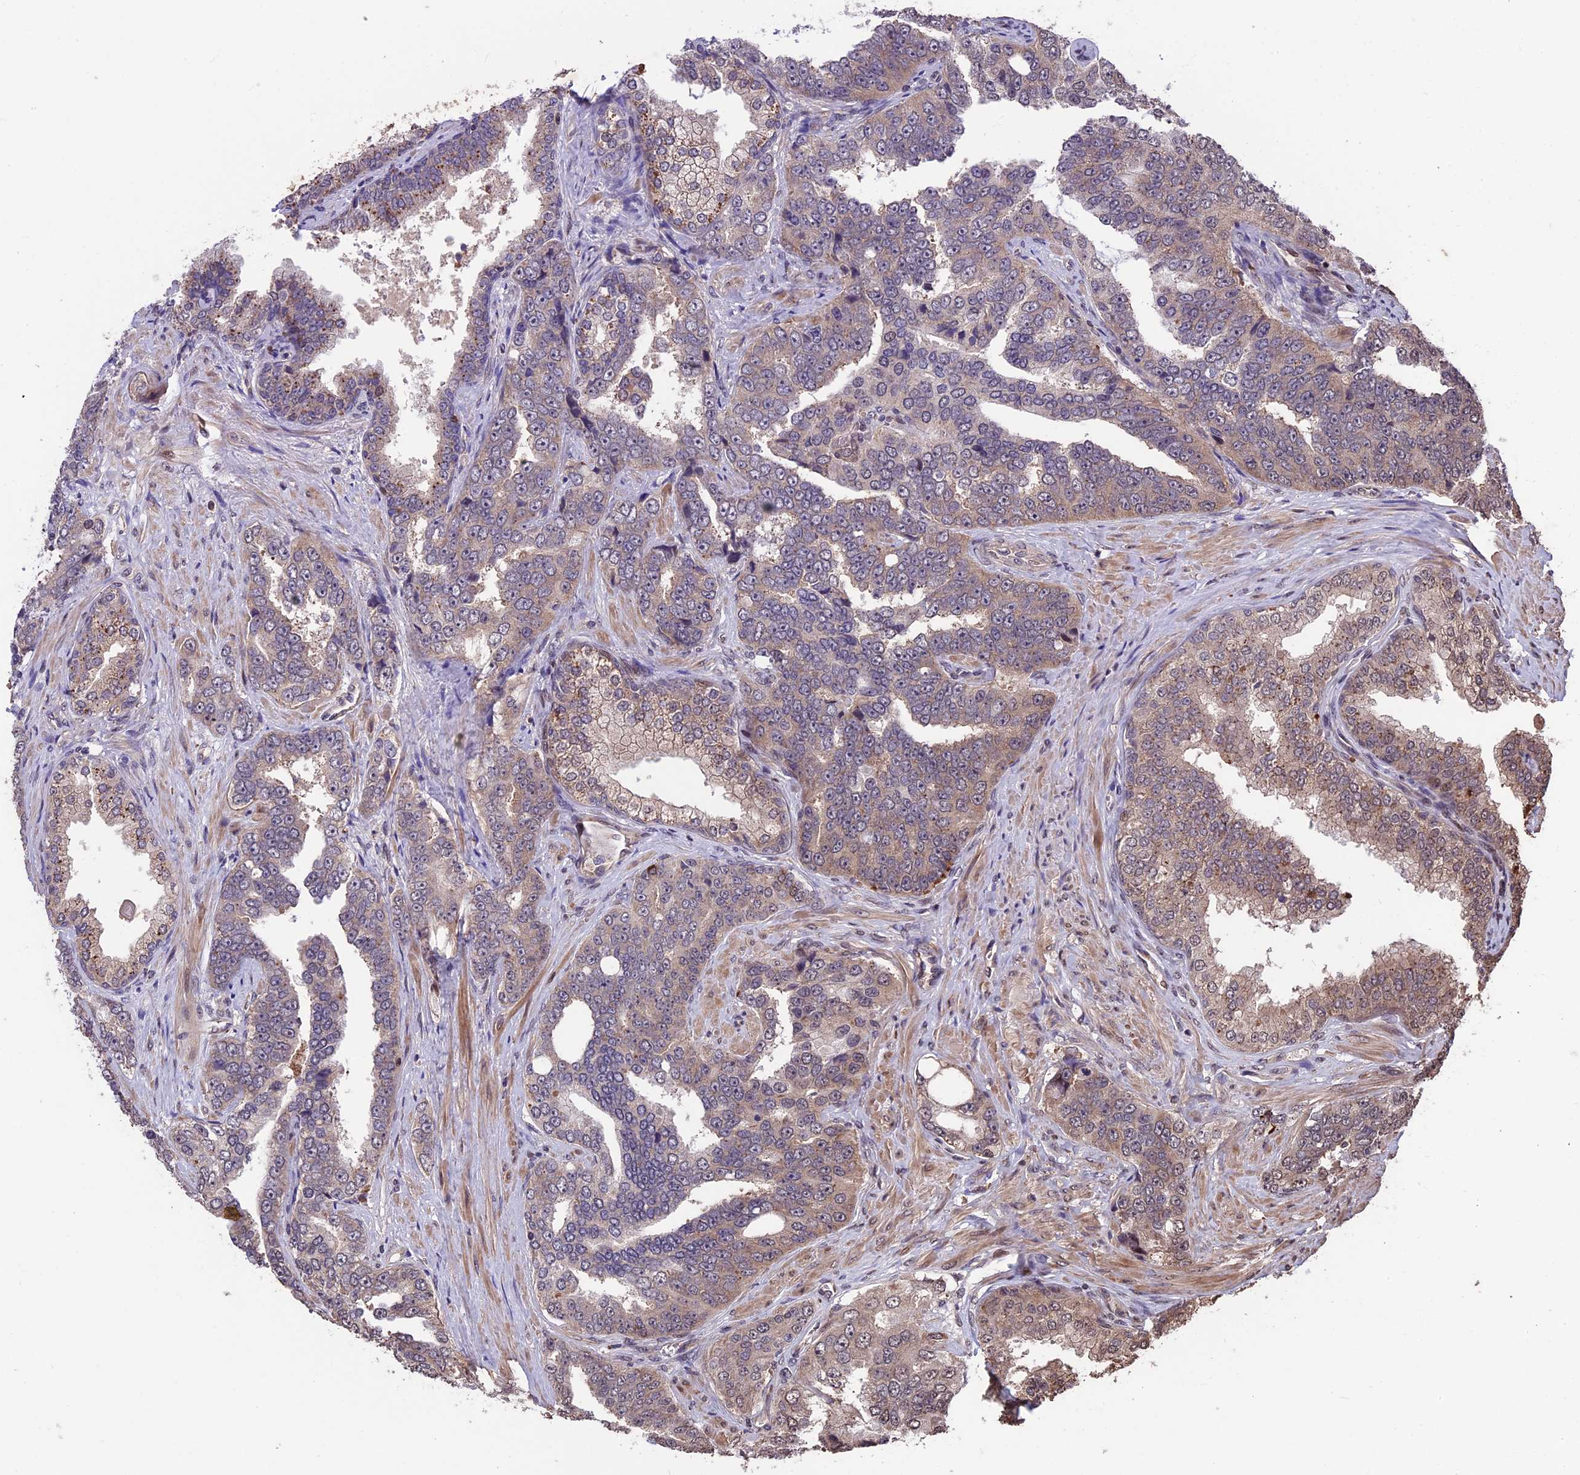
{"staining": {"intensity": "weak", "quantity": ">75%", "location": "cytoplasmic/membranous"}, "tissue": "prostate cancer", "cell_type": "Tumor cells", "image_type": "cancer", "snomed": [{"axis": "morphology", "description": "Adenocarcinoma, High grade"}, {"axis": "topography", "description": "Prostate"}], "caption": "Immunohistochemistry (IHC) histopathology image of prostate adenocarcinoma (high-grade) stained for a protein (brown), which exhibits low levels of weak cytoplasmic/membranous positivity in approximately >75% of tumor cells.", "gene": "ZNF598", "patient": {"sex": "male", "age": 67}}